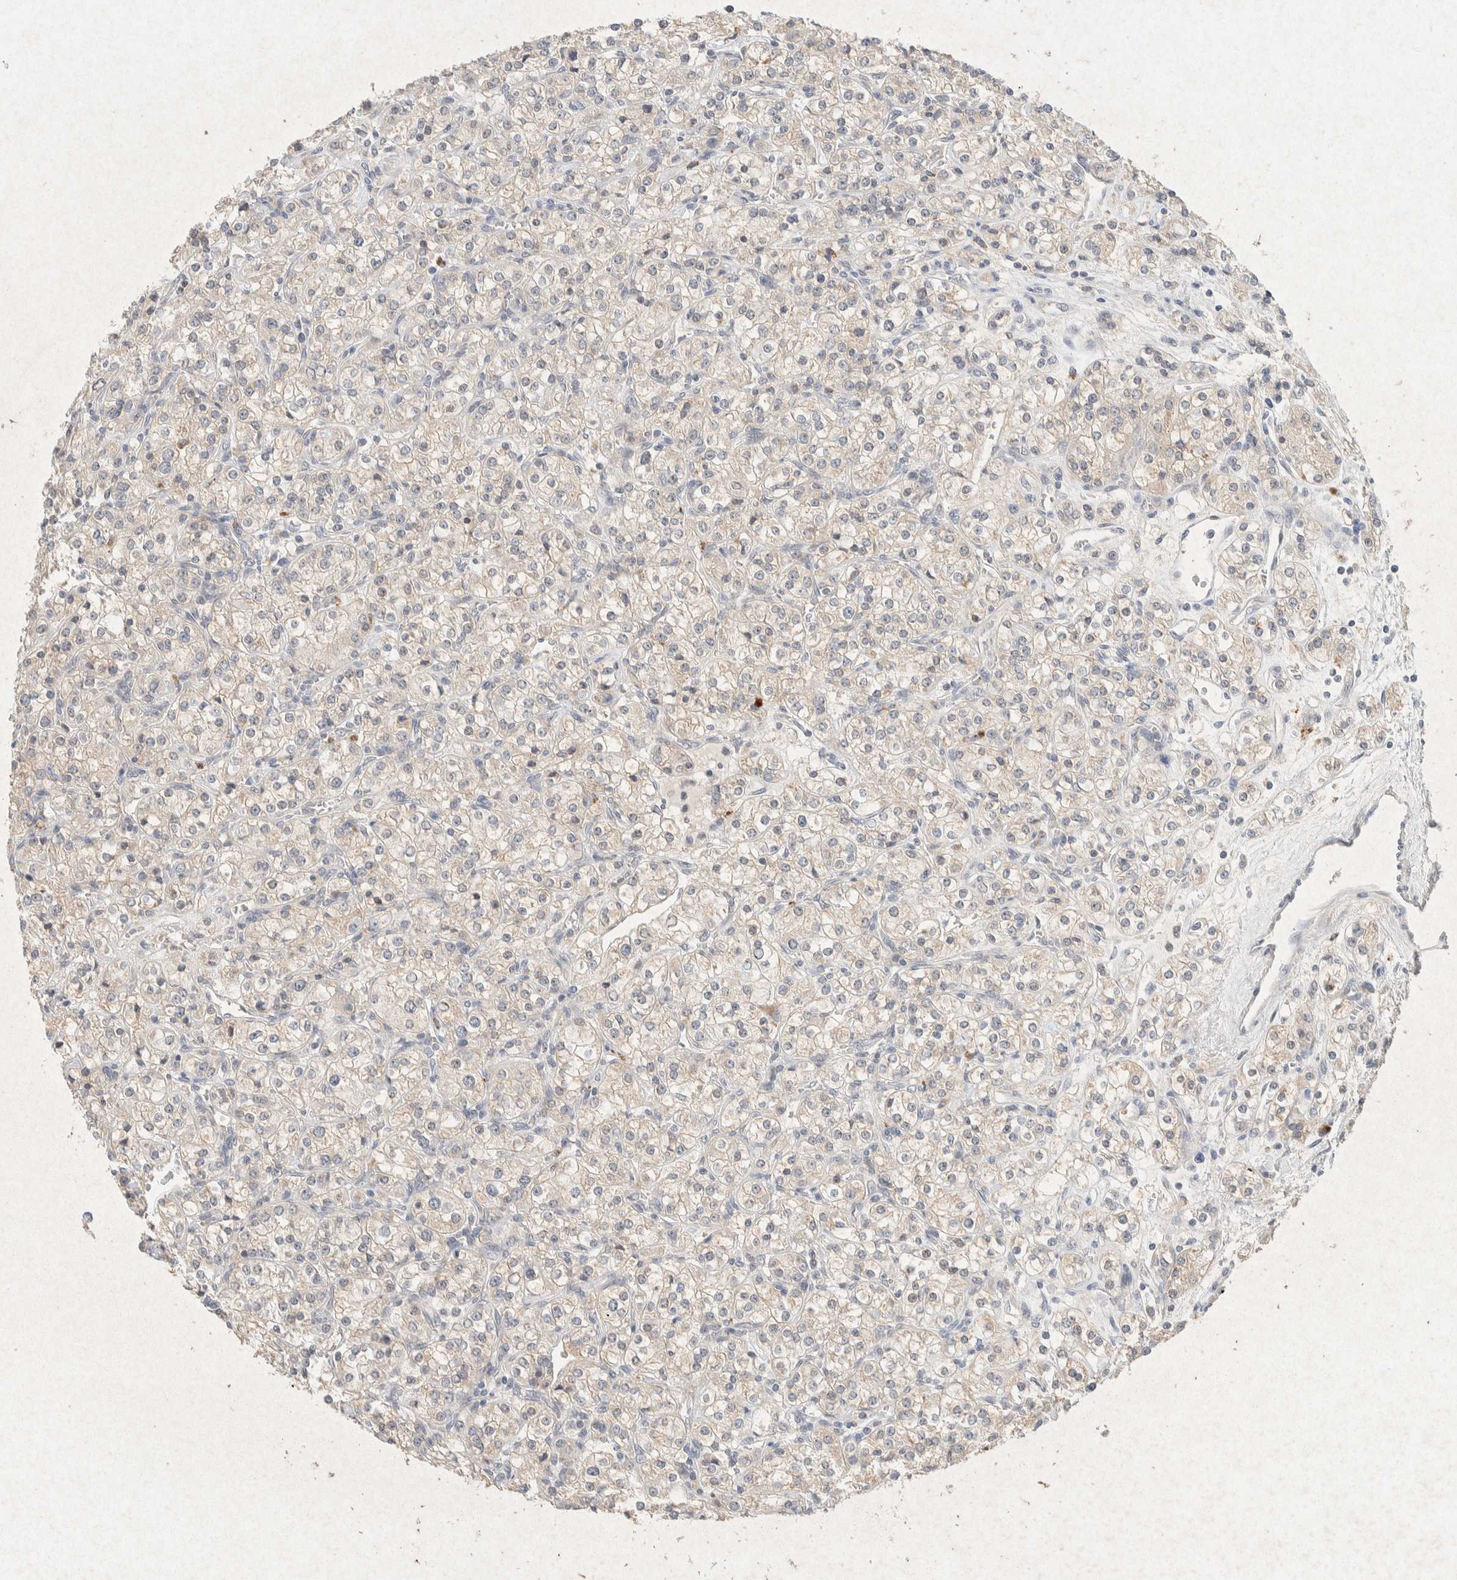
{"staining": {"intensity": "negative", "quantity": "none", "location": "none"}, "tissue": "renal cancer", "cell_type": "Tumor cells", "image_type": "cancer", "snomed": [{"axis": "morphology", "description": "Adenocarcinoma, NOS"}, {"axis": "topography", "description": "Kidney"}], "caption": "A micrograph of renal adenocarcinoma stained for a protein exhibits no brown staining in tumor cells.", "gene": "GNAI1", "patient": {"sex": "male", "age": 77}}